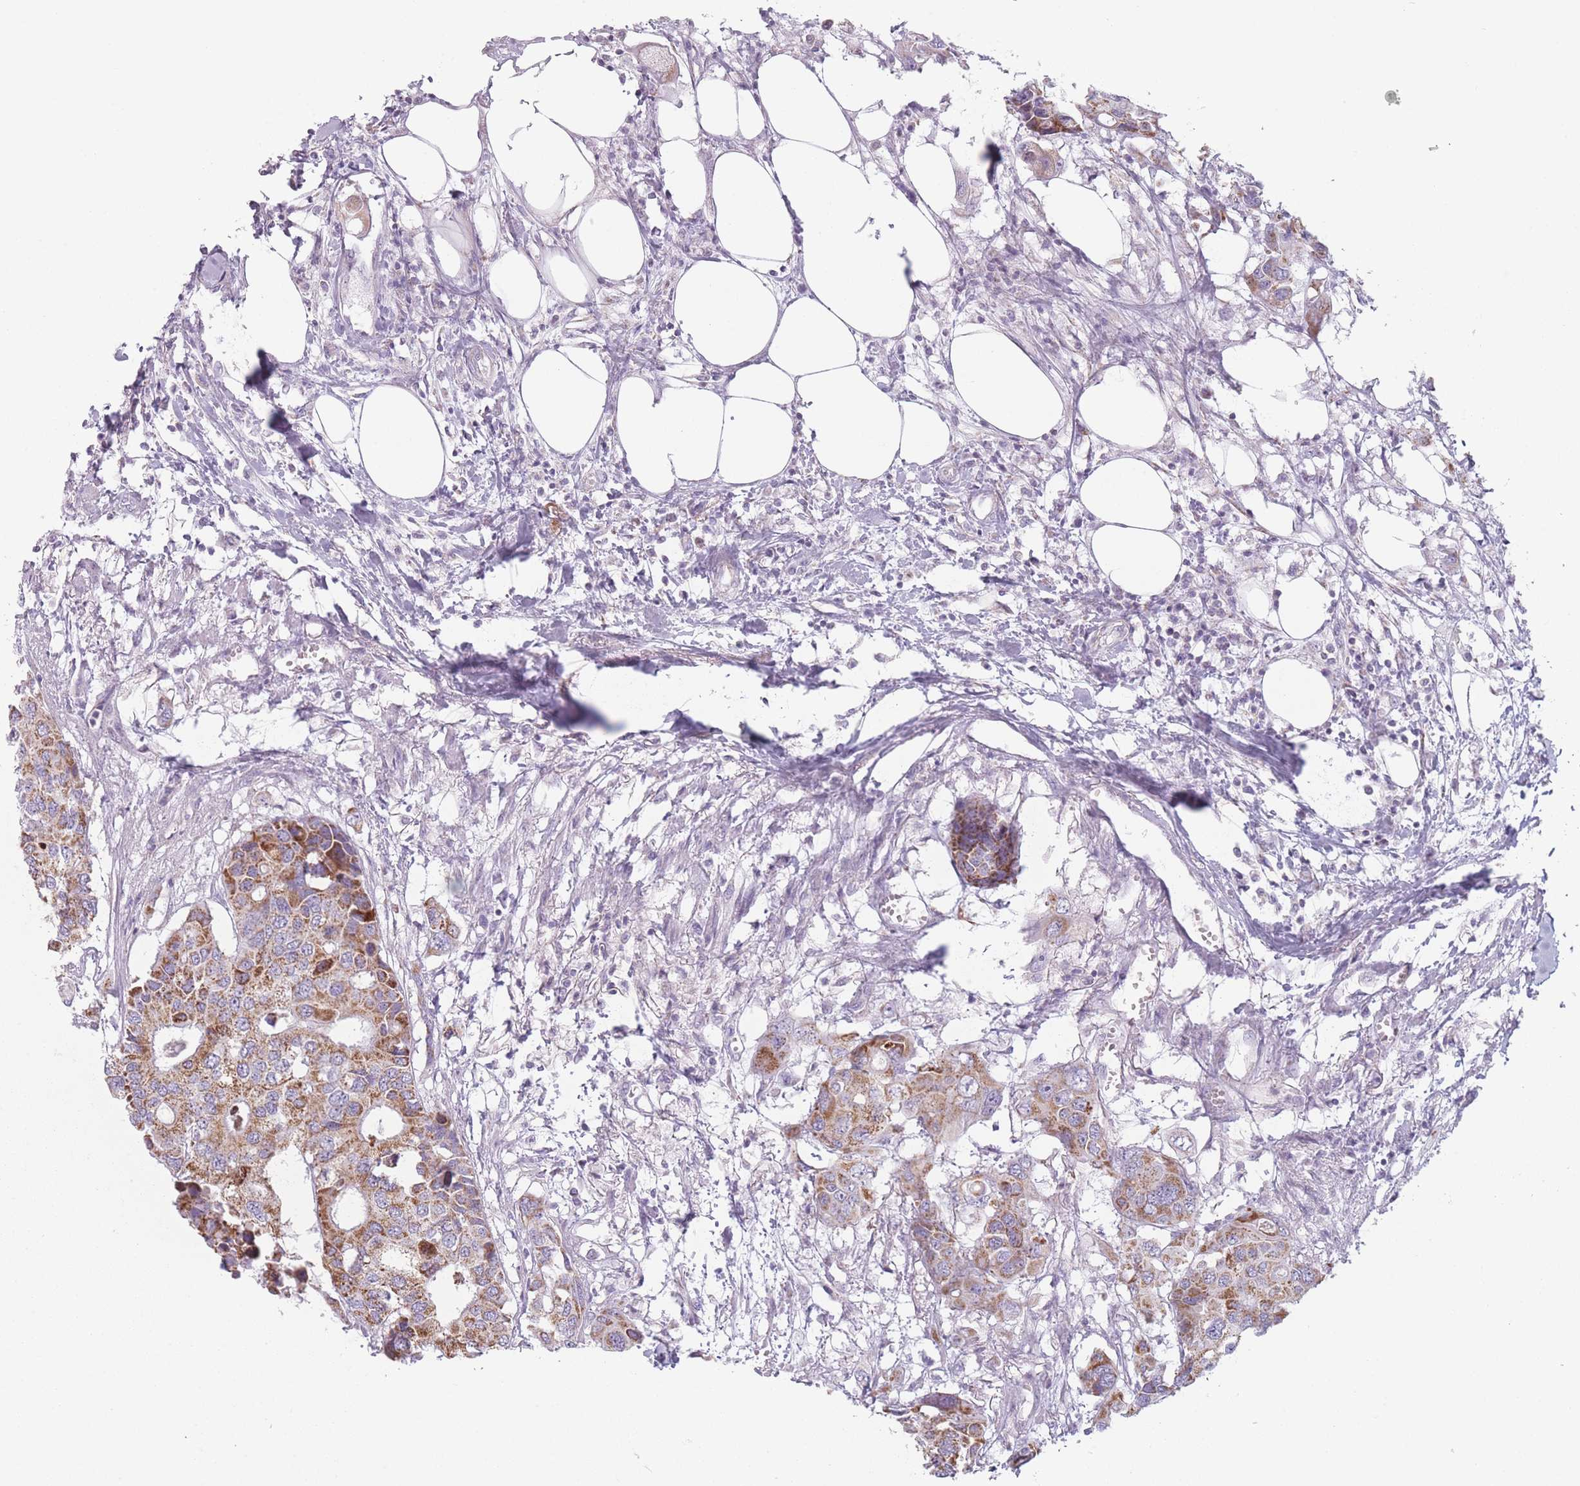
{"staining": {"intensity": "moderate", "quantity": ">75%", "location": "cytoplasmic/membranous"}, "tissue": "colorectal cancer", "cell_type": "Tumor cells", "image_type": "cancer", "snomed": [{"axis": "morphology", "description": "Adenocarcinoma, NOS"}, {"axis": "topography", "description": "Colon"}], "caption": "The immunohistochemical stain labels moderate cytoplasmic/membranous staining in tumor cells of colorectal cancer (adenocarcinoma) tissue. (Stains: DAB in brown, nuclei in blue, Microscopy: brightfield microscopy at high magnification).", "gene": "DCHS1", "patient": {"sex": "male", "age": 77}}